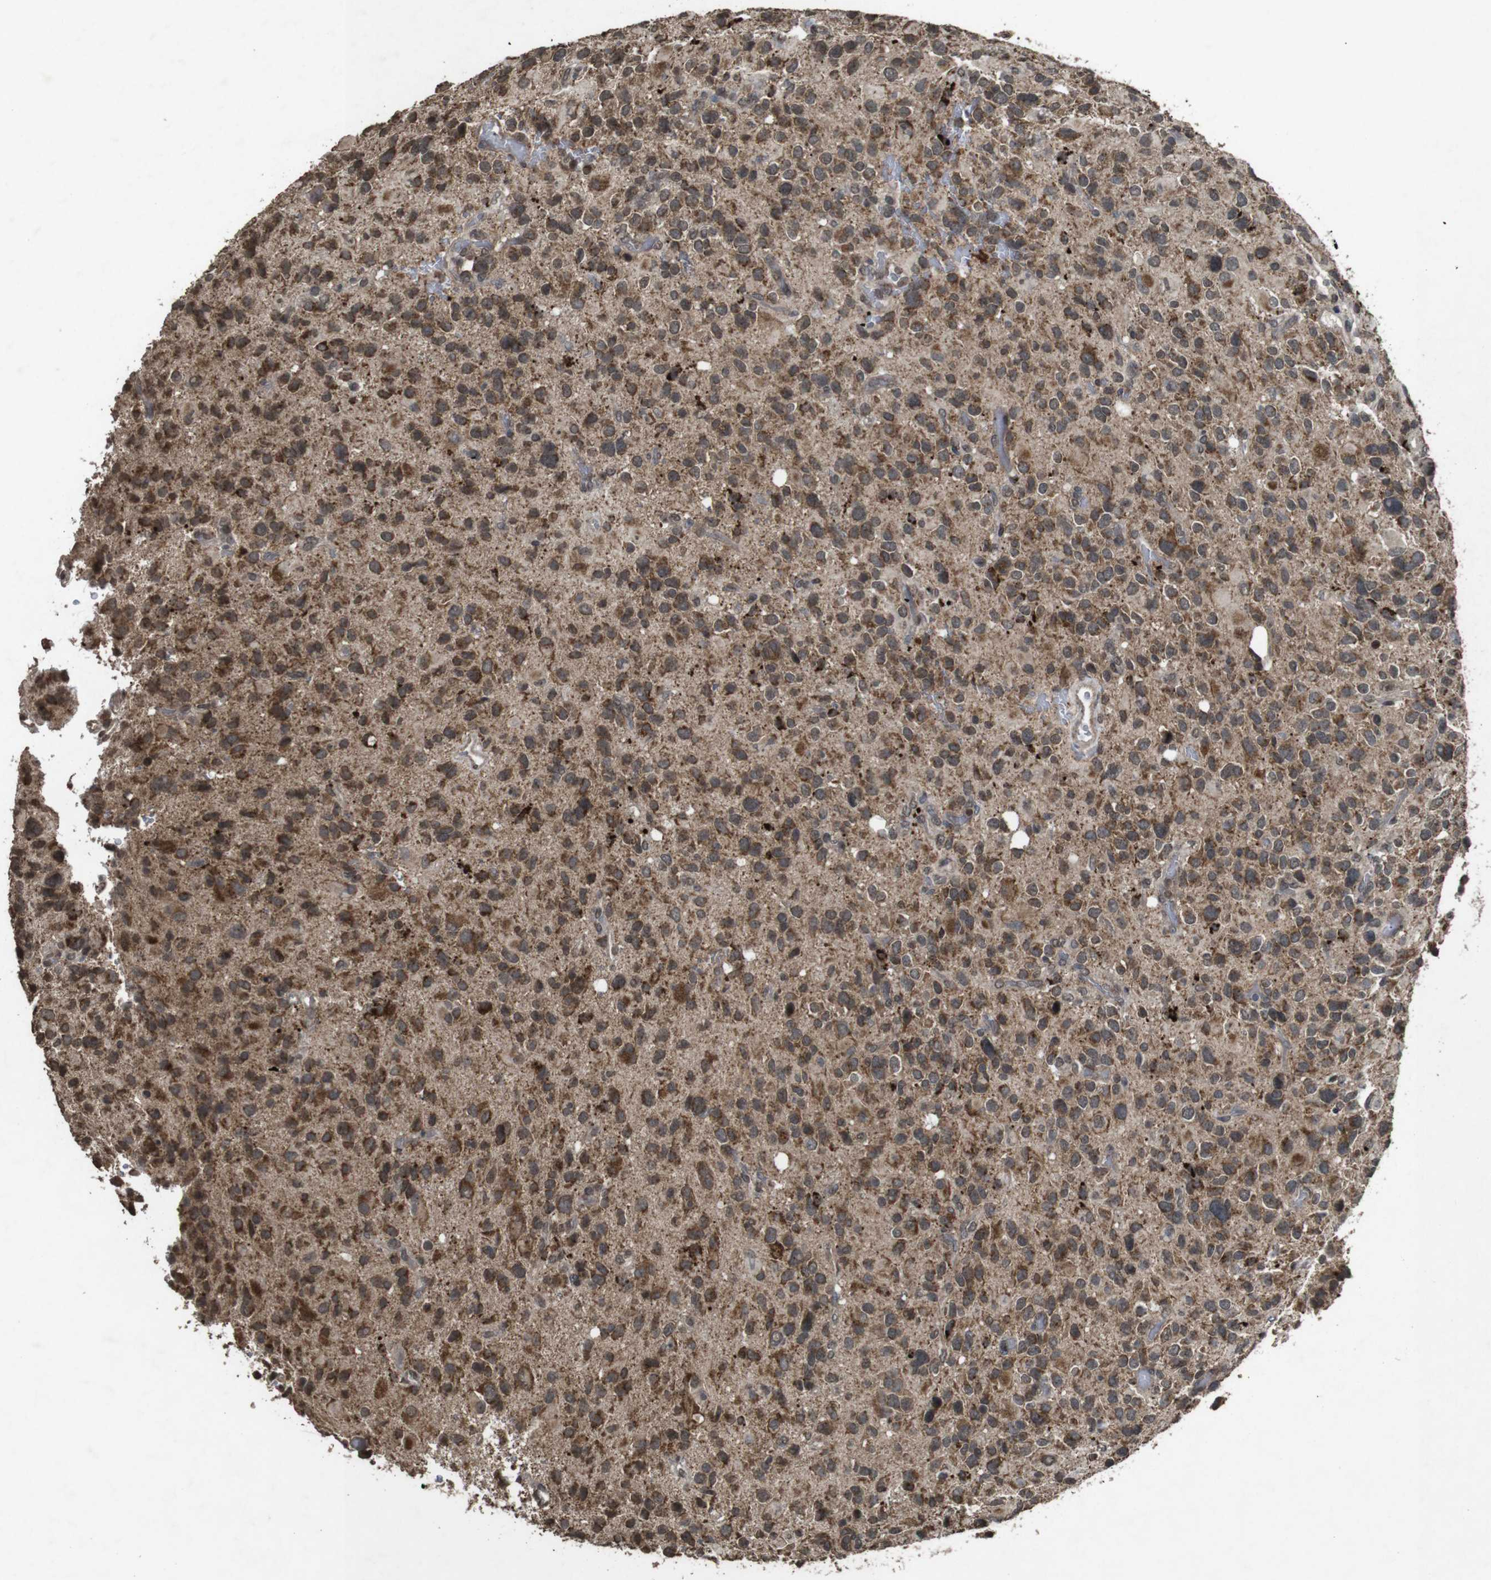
{"staining": {"intensity": "moderate", "quantity": "25%-75%", "location": "cytoplasmic/membranous"}, "tissue": "glioma", "cell_type": "Tumor cells", "image_type": "cancer", "snomed": [{"axis": "morphology", "description": "Glioma, malignant, High grade"}, {"axis": "topography", "description": "Brain"}], "caption": "A brown stain labels moderate cytoplasmic/membranous positivity of a protein in human glioma tumor cells.", "gene": "SORL1", "patient": {"sex": "male", "age": 48}}